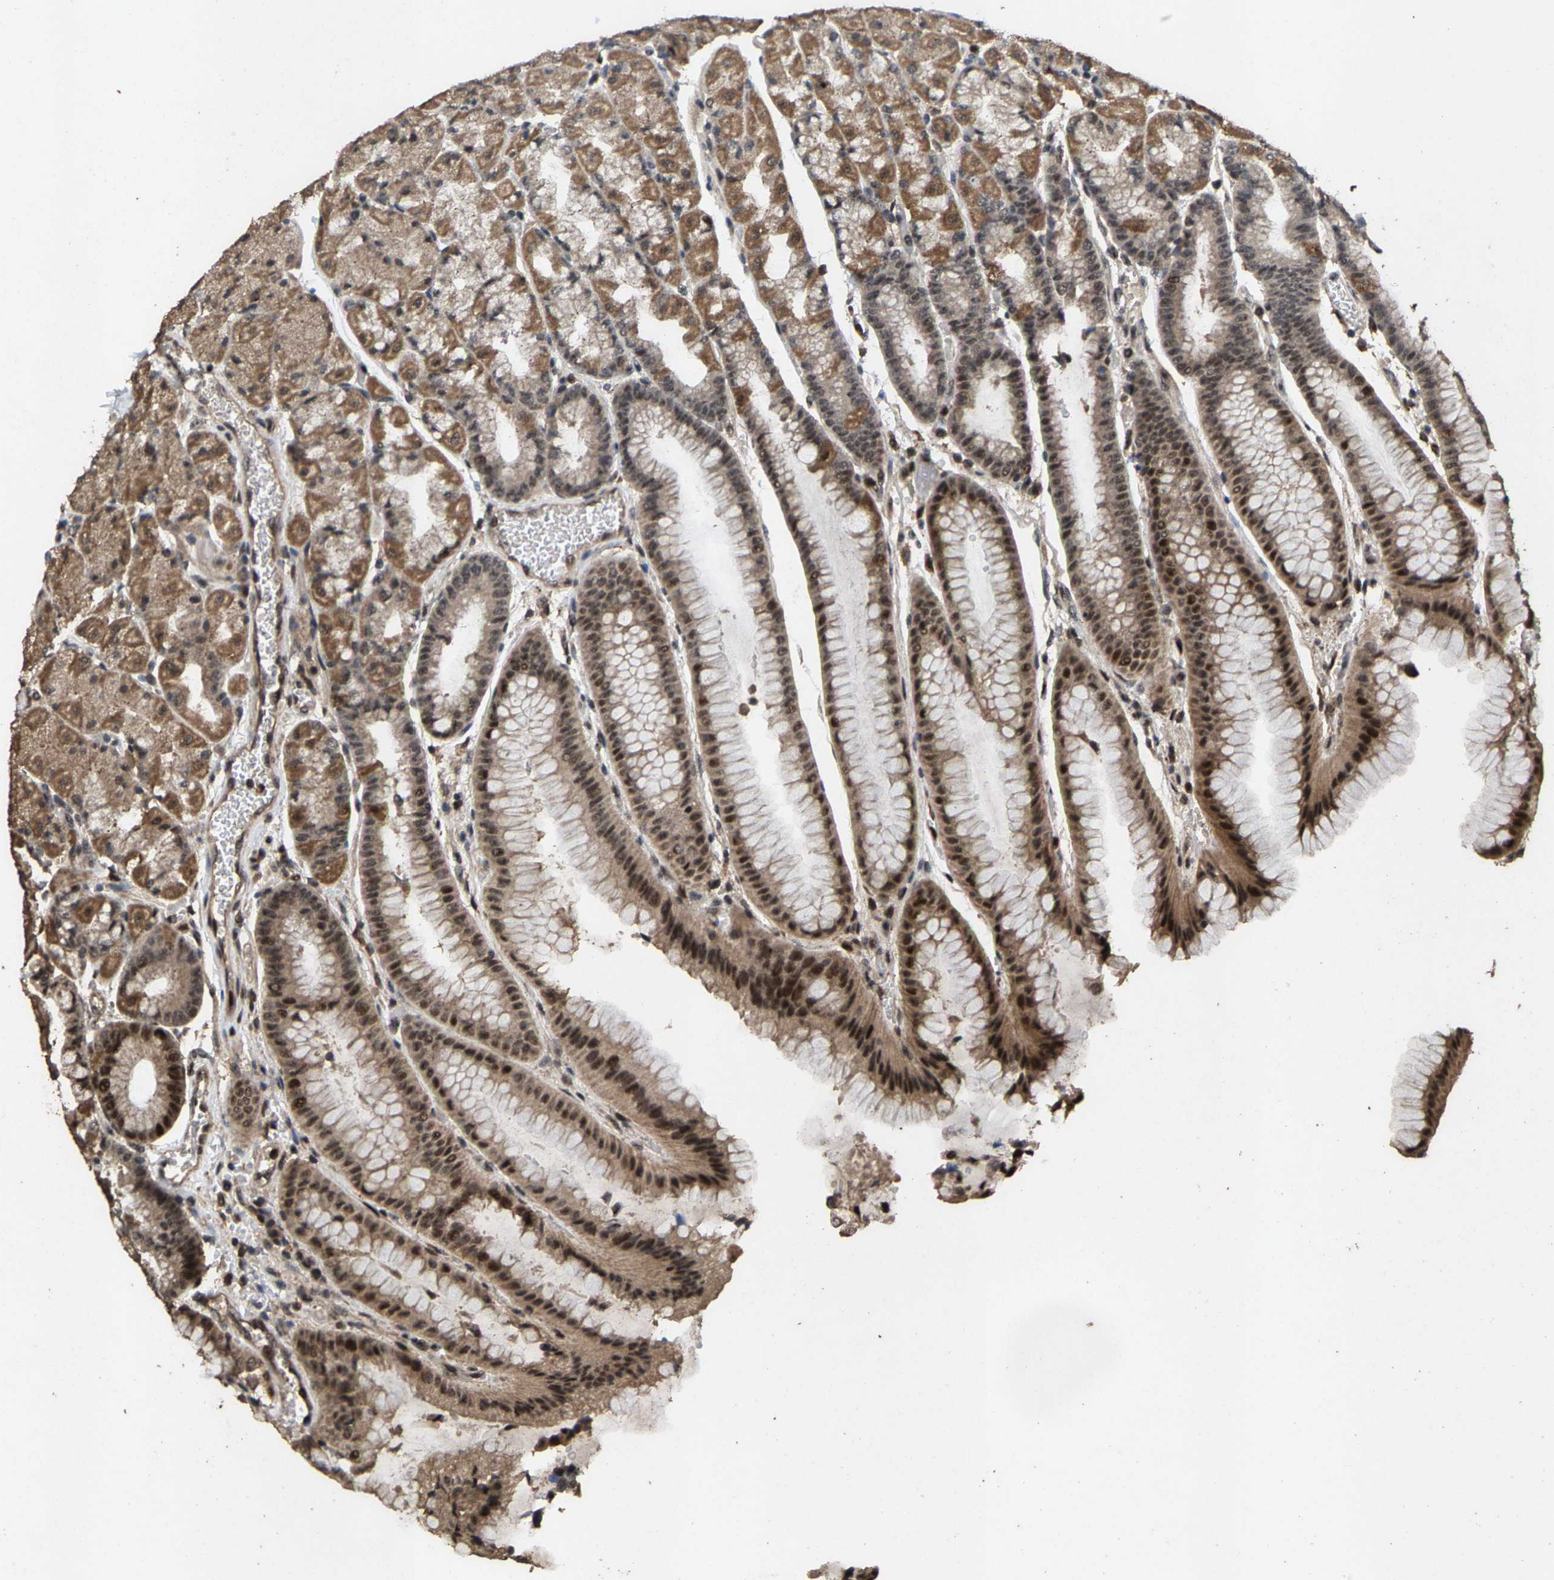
{"staining": {"intensity": "moderate", "quantity": ">75%", "location": "cytoplasmic/membranous,nuclear"}, "tissue": "stomach", "cell_type": "Glandular cells", "image_type": "normal", "snomed": [{"axis": "morphology", "description": "Normal tissue, NOS"}, {"axis": "morphology", "description": "Carcinoid, malignant, NOS"}, {"axis": "topography", "description": "Stomach, upper"}], "caption": "Stomach stained for a protein shows moderate cytoplasmic/membranous,nuclear positivity in glandular cells.", "gene": "HAUS6", "patient": {"sex": "male", "age": 39}}